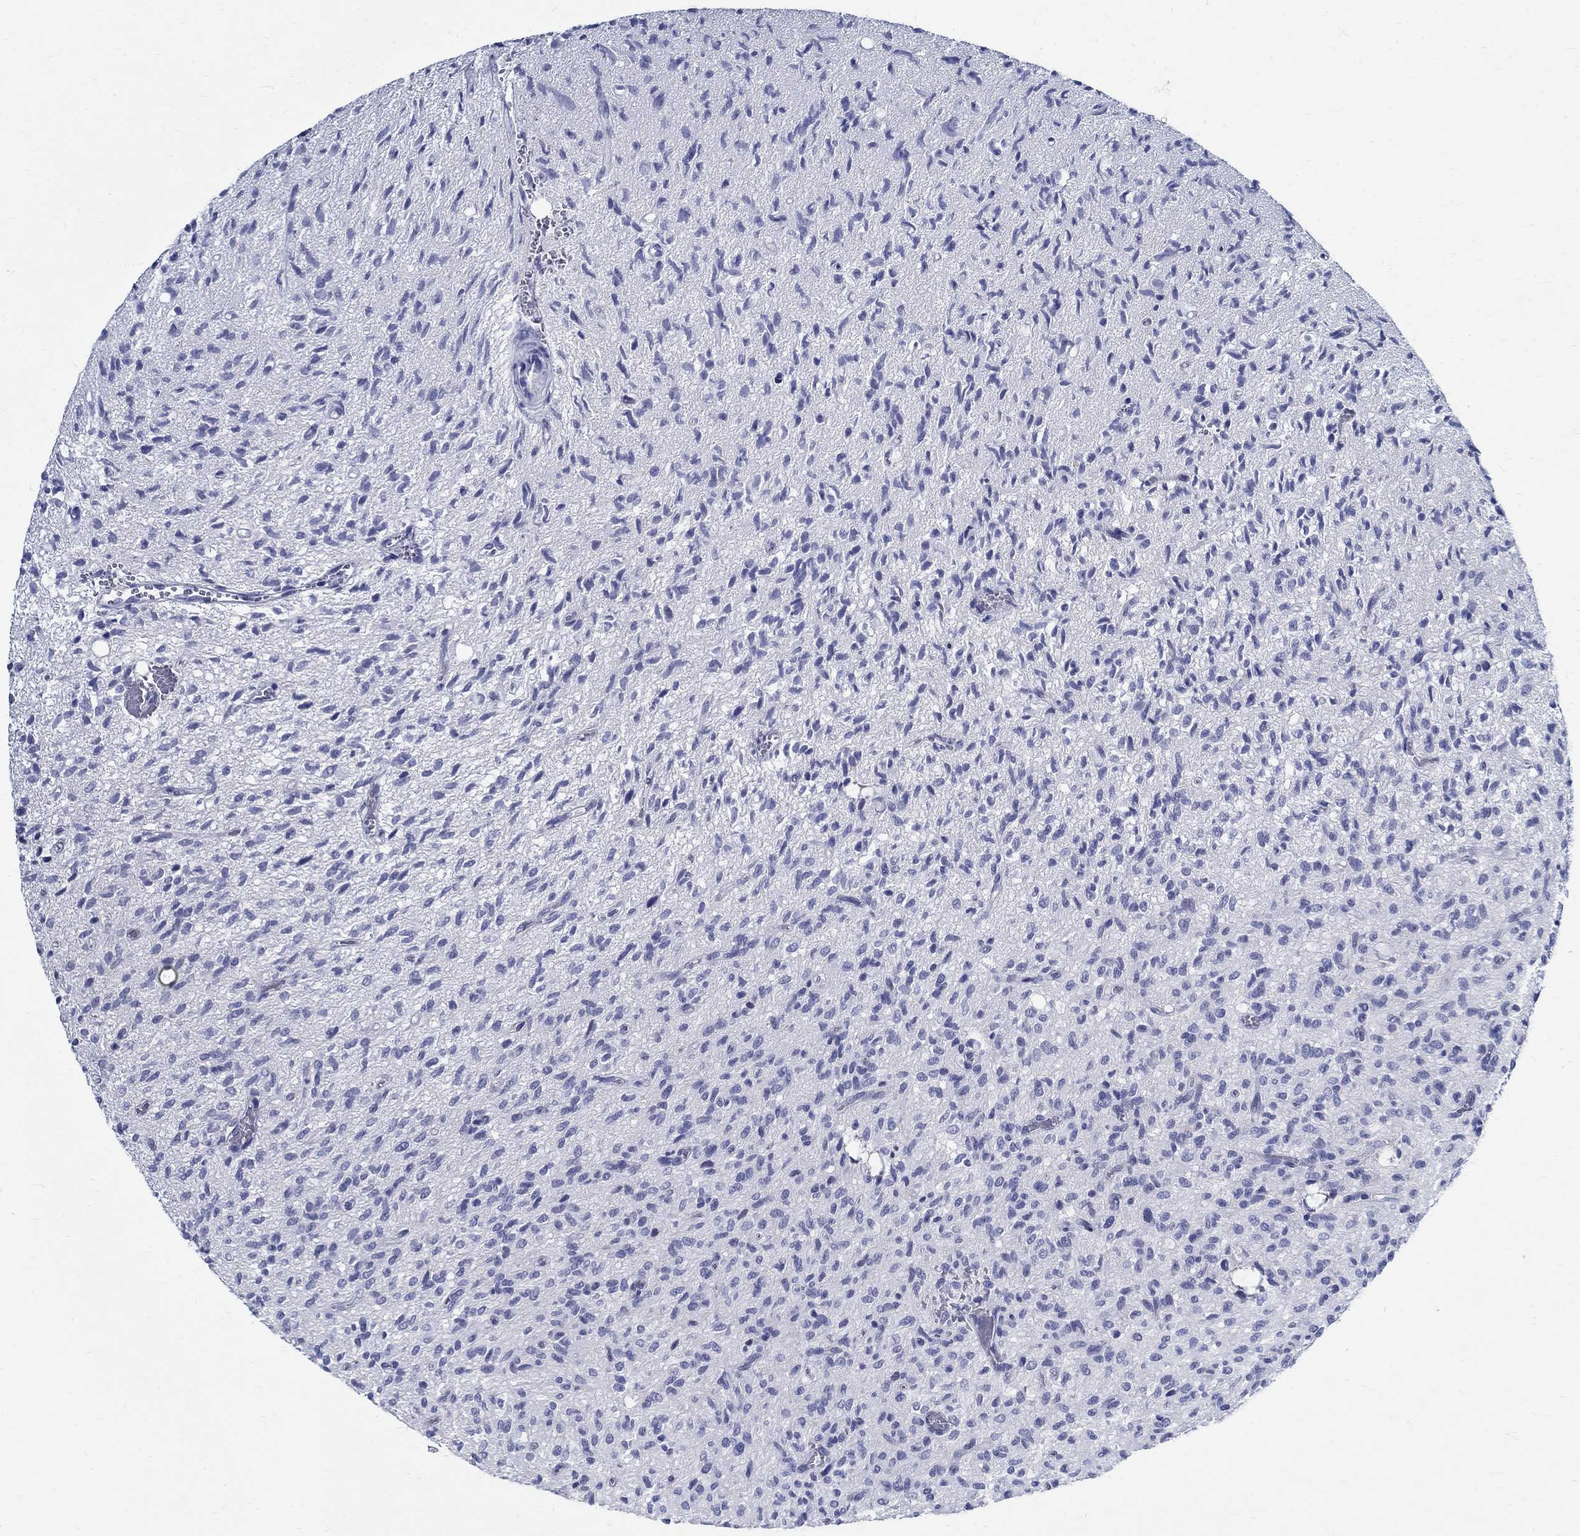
{"staining": {"intensity": "negative", "quantity": "none", "location": "none"}, "tissue": "glioma", "cell_type": "Tumor cells", "image_type": "cancer", "snomed": [{"axis": "morphology", "description": "Glioma, malignant, High grade"}, {"axis": "topography", "description": "Brain"}], "caption": "This is an IHC photomicrograph of human high-grade glioma (malignant). There is no staining in tumor cells.", "gene": "BSPRY", "patient": {"sex": "male", "age": 64}}